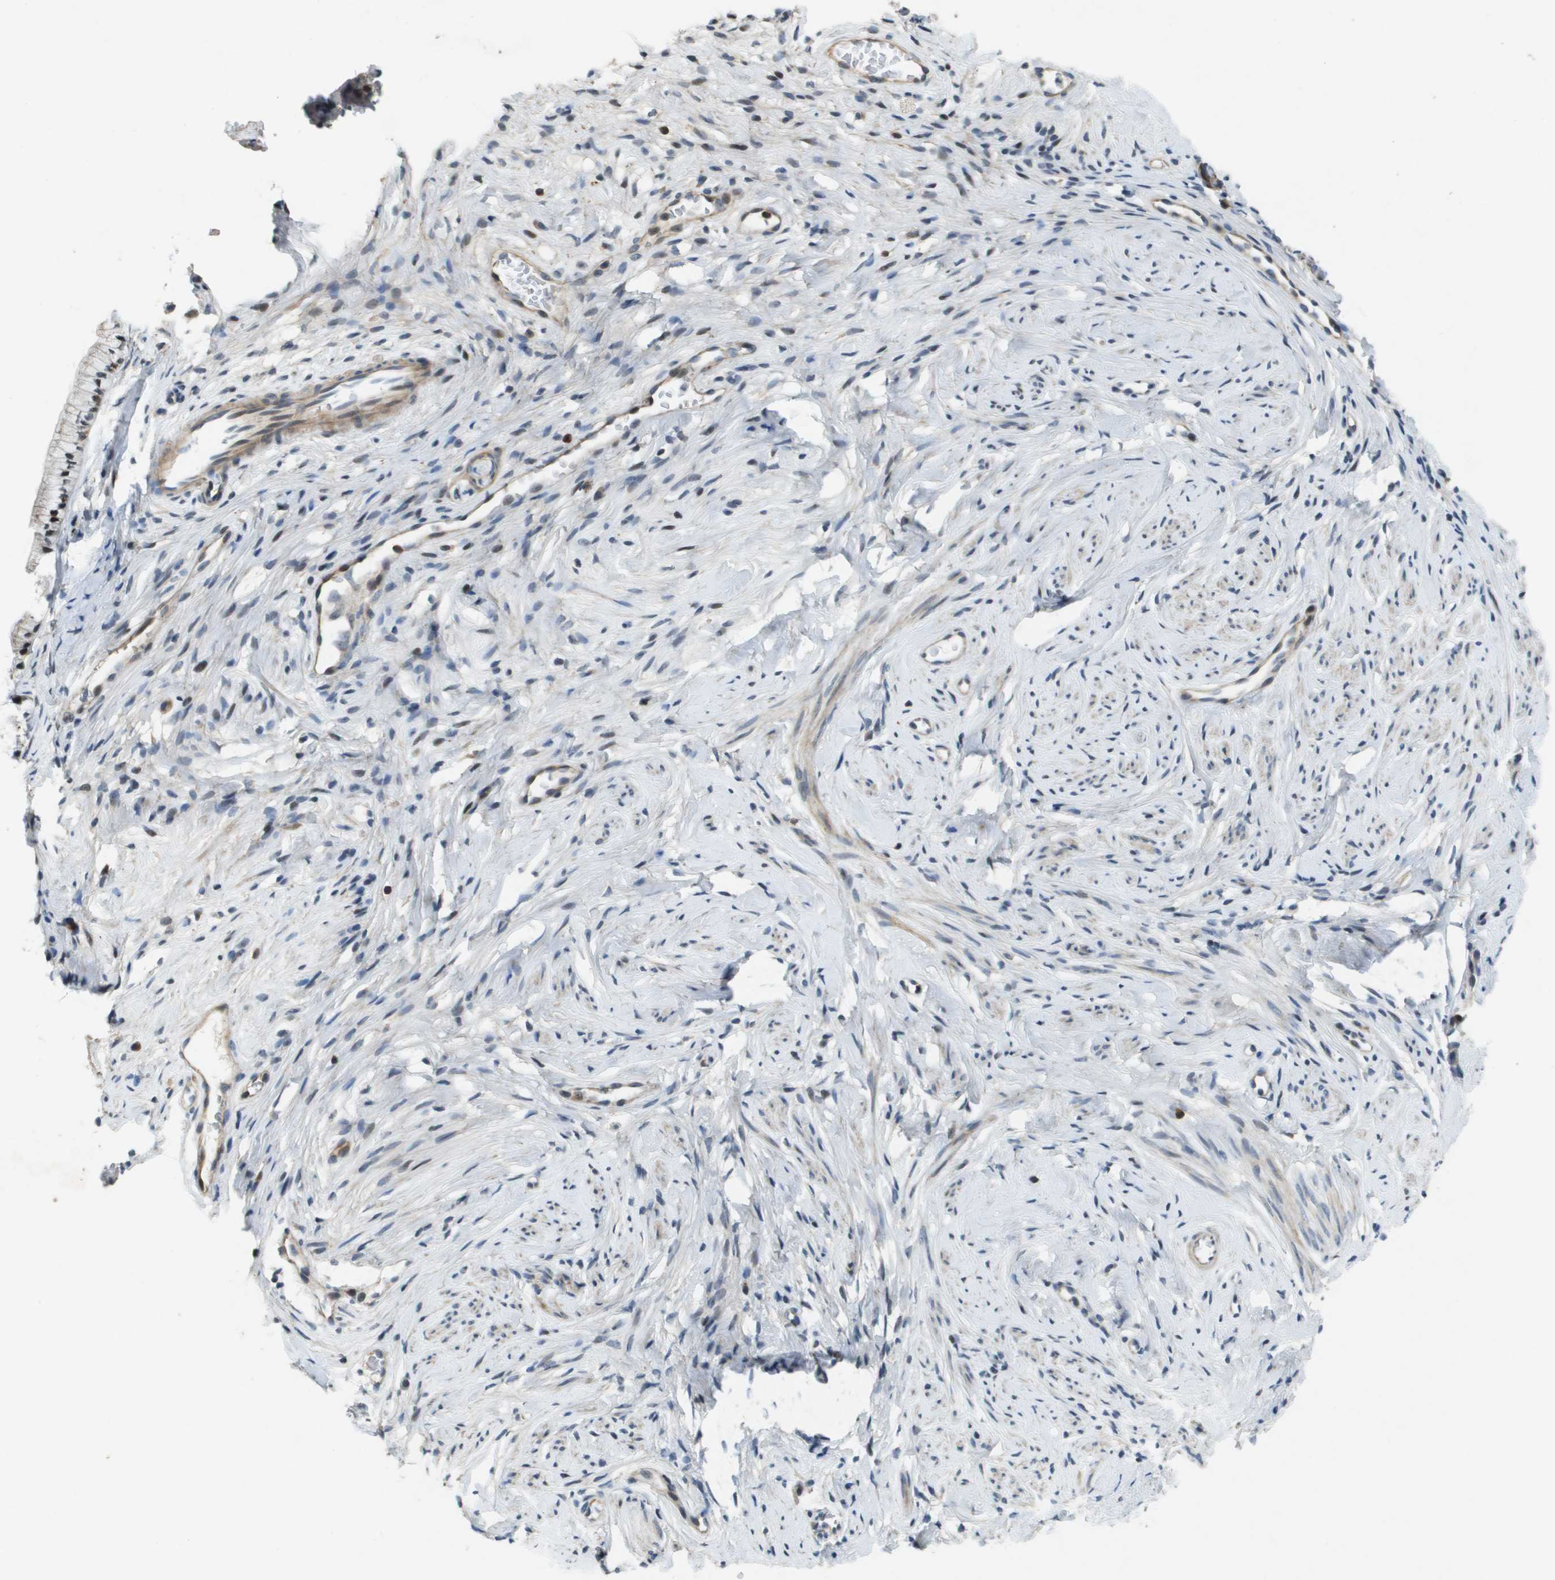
{"staining": {"intensity": "strong", "quantity": "<25%", "location": "nuclear"}, "tissue": "cervix", "cell_type": "Glandular cells", "image_type": "normal", "snomed": [{"axis": "morphology", "description": "Normal tissue, NOS"}, {"axis": "topography", "description": "Cervix"}], "caption": "Immunohistochemical staining of benign human cervix reveals medium levels of strong nuclear staining in about <25% of glandular cells. (IHC, brightfield microscopy, high magnification).", "gene": "SCN4B", "patient": {"sex": "female", "age": 77}}